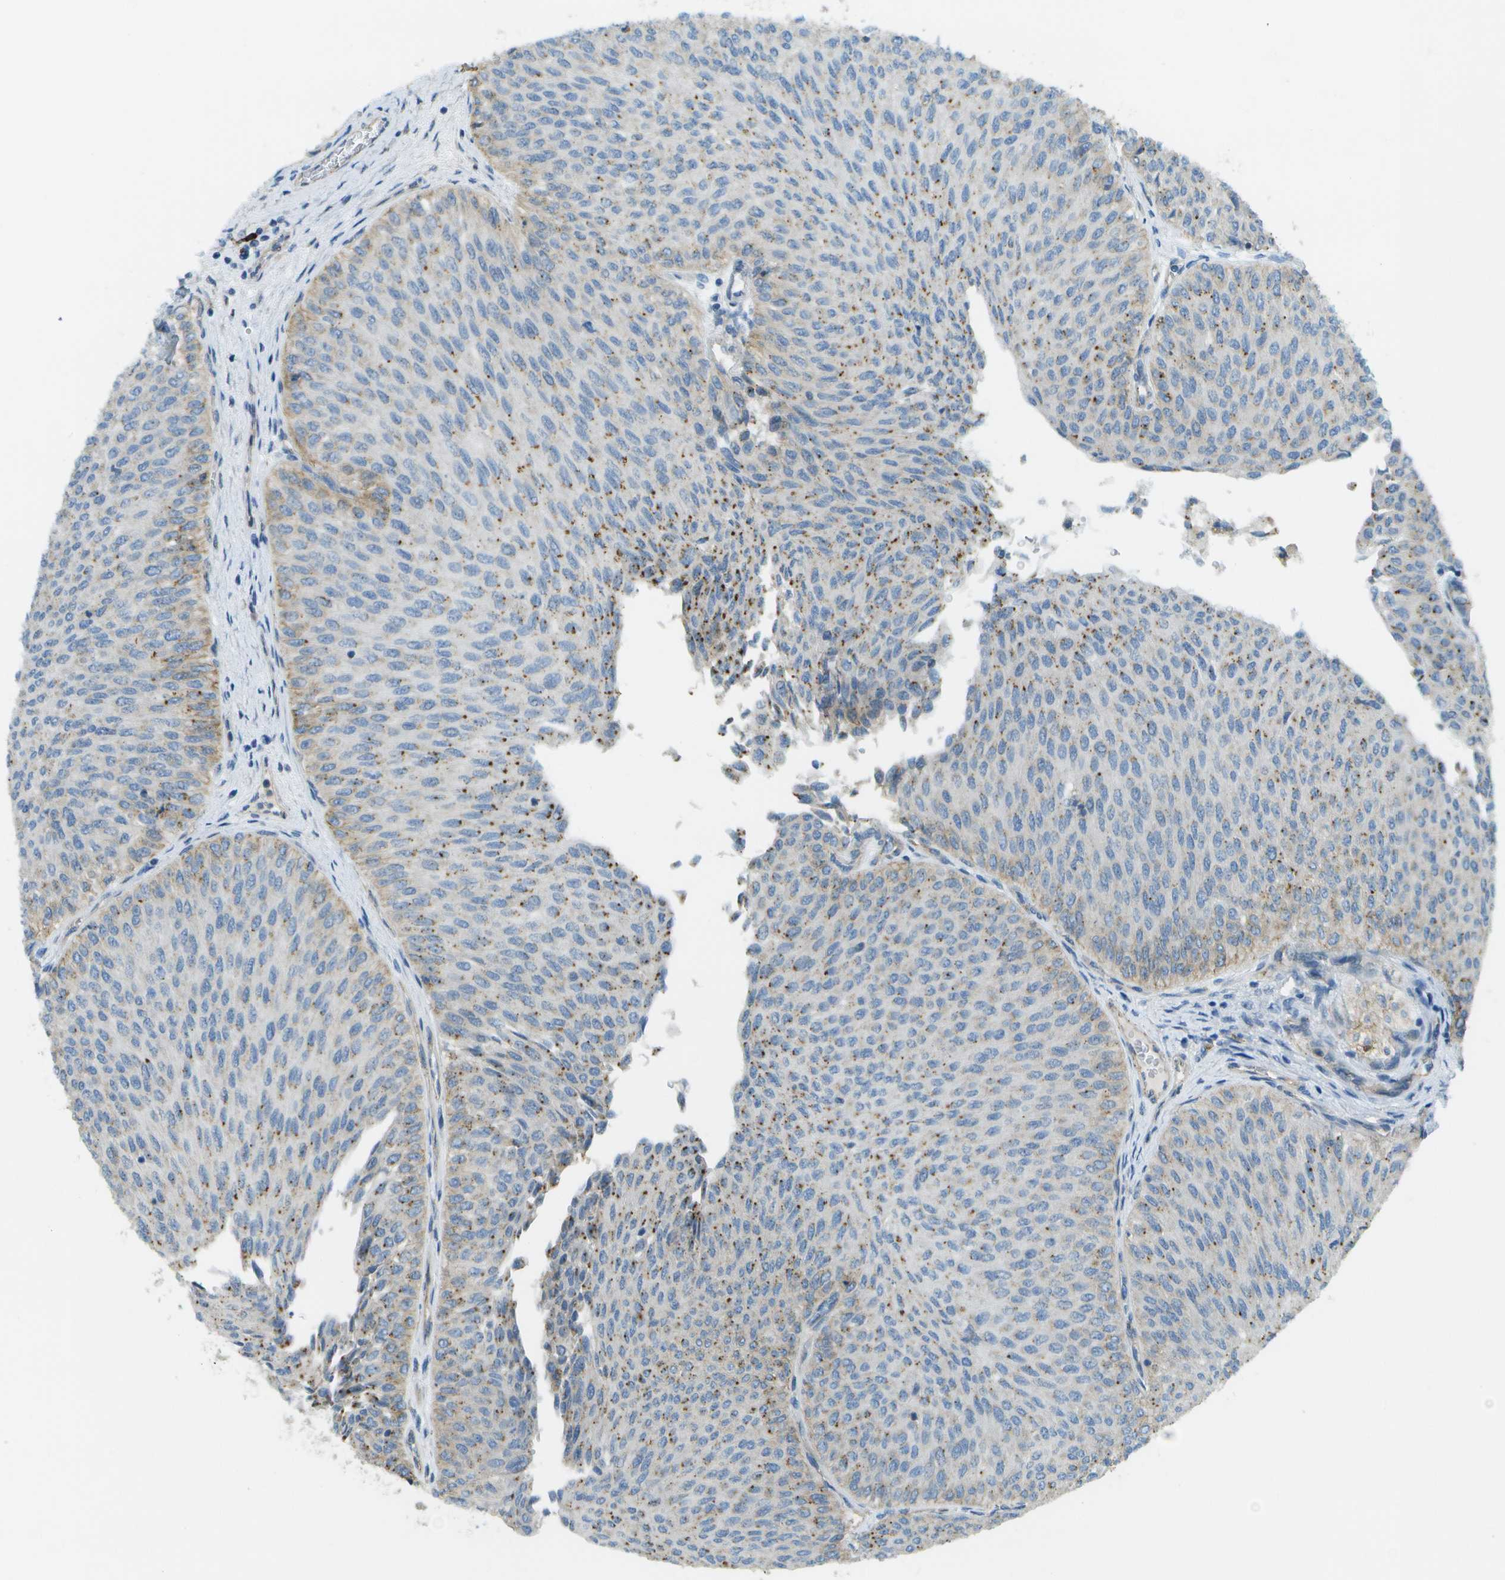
{"staining": {"intensity": "moderate", "quantity": "25%-75%", "location": "cytoplasmic/membranous"}, "tissue": "urothelial cancer", "cell_type": "Tumor cells", "image_type": "cancer", "snomed": [{"axis": "morphology", "description": "Urothelial carcinoma, Low grade"}, {"axis": "topography", "description": "Urinary bladder"}], "caption": "Human urothelial carcinoma (low-grade) stained with a brown dye demonstrates moderate cytoplasmic/membranous positive expression in about 25%-75% of tumor cells.", "gene": "MYH11", "patient": {"sex": "male", "age": 78}}